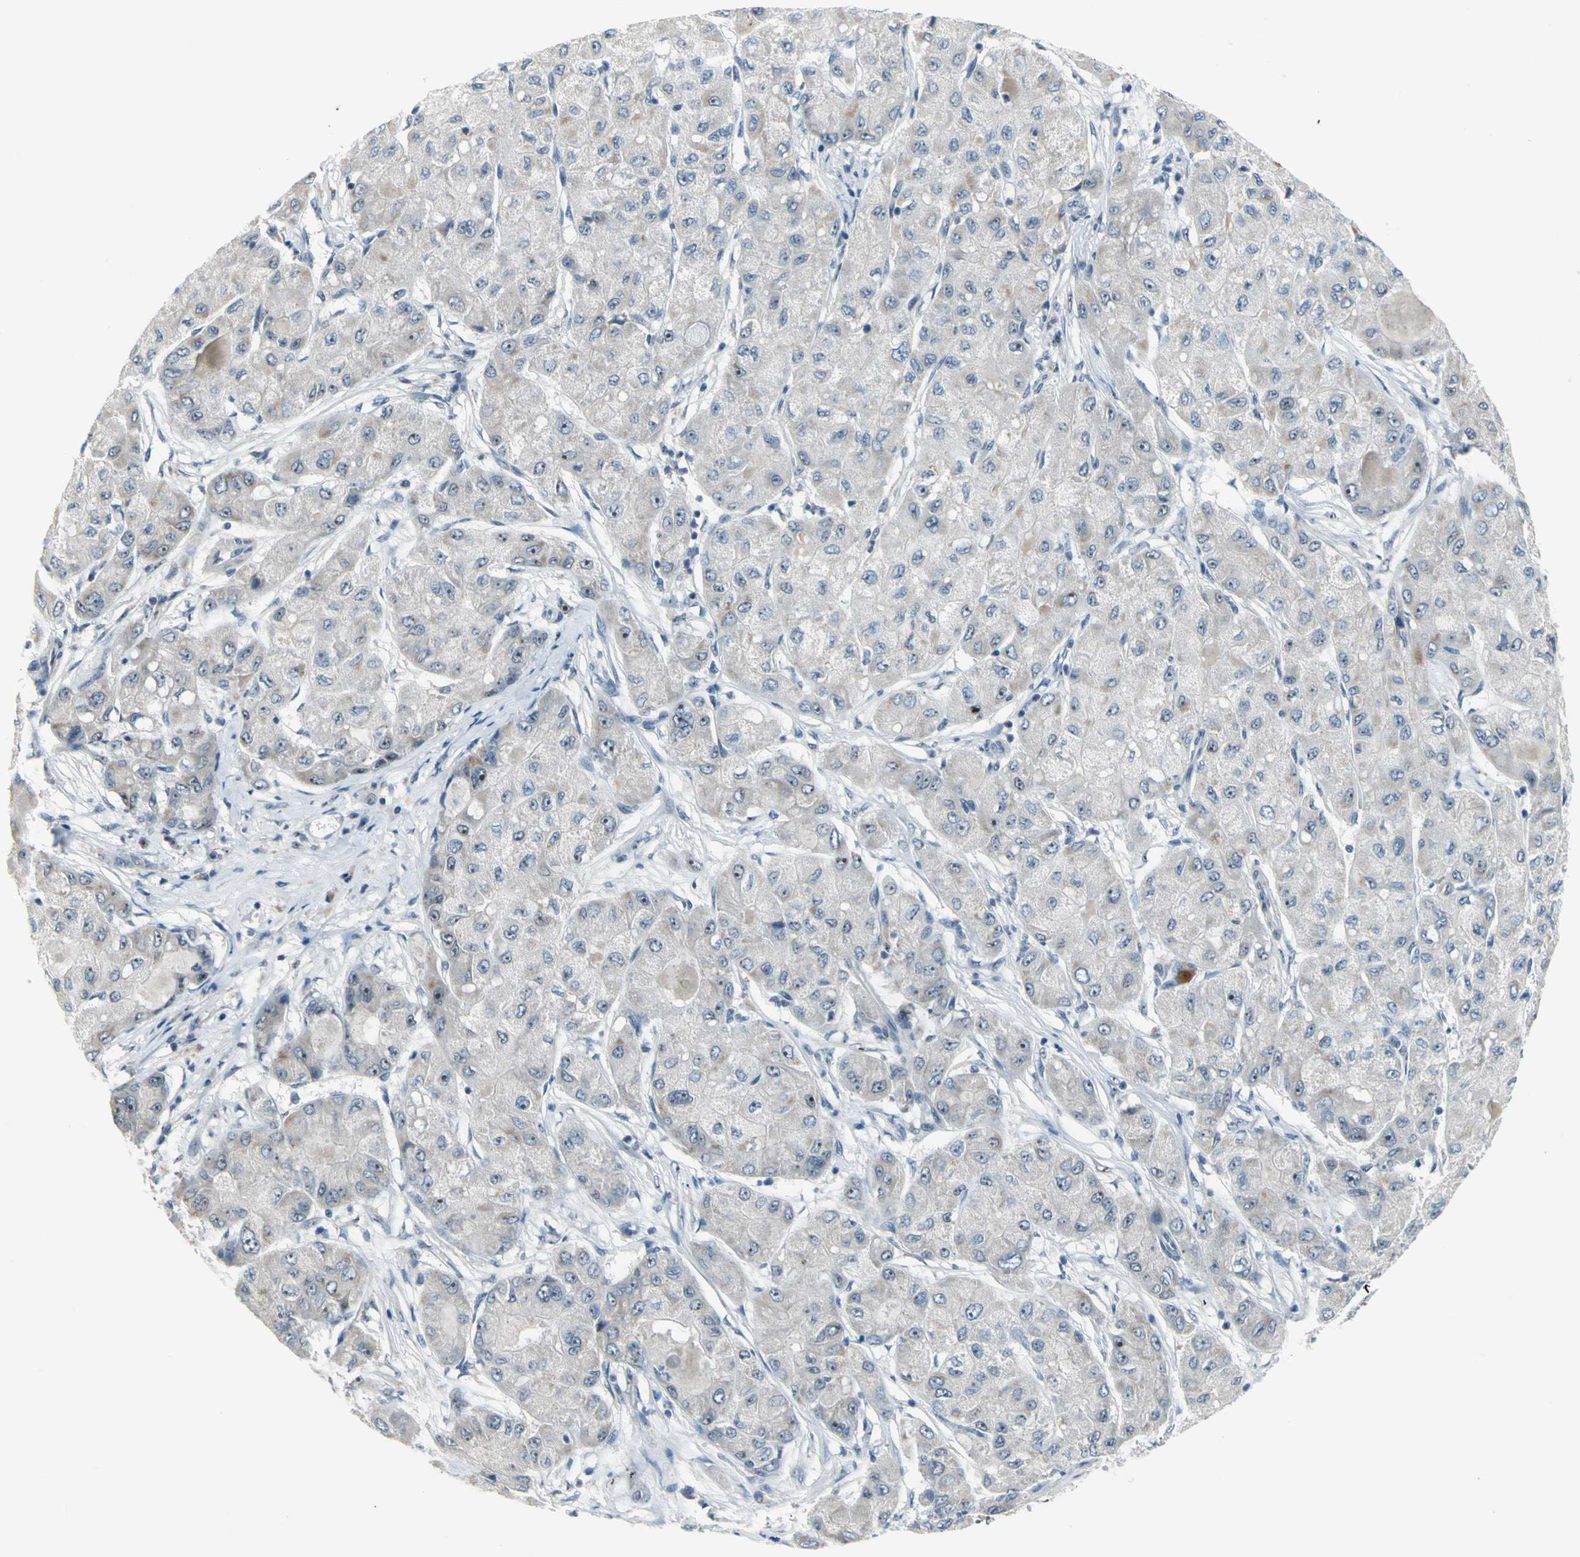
{"staining": {"intensity": "strong", "quantity": ">75%", "location": "nuclear"}, "tissue": "liver cancer", "cell_type": "Tumor cells", "image_type": "cancer", "snomed": [{"axis": "morphology", "description": "Carcinoma, Hepatocellular, NOS"}, {"axis": "topography", "description": "Liver"}], "caption": "This micrograph shows liver cancer (hepatocellular carcinoma) stained with IHC to label a protein in brown. The nuclear of tumor cells show strong positivity for the protein. Nuclei are counter-stained blue.", "gene": "MYBBP1A", "patient": {"sex": "male", "age": 80}}